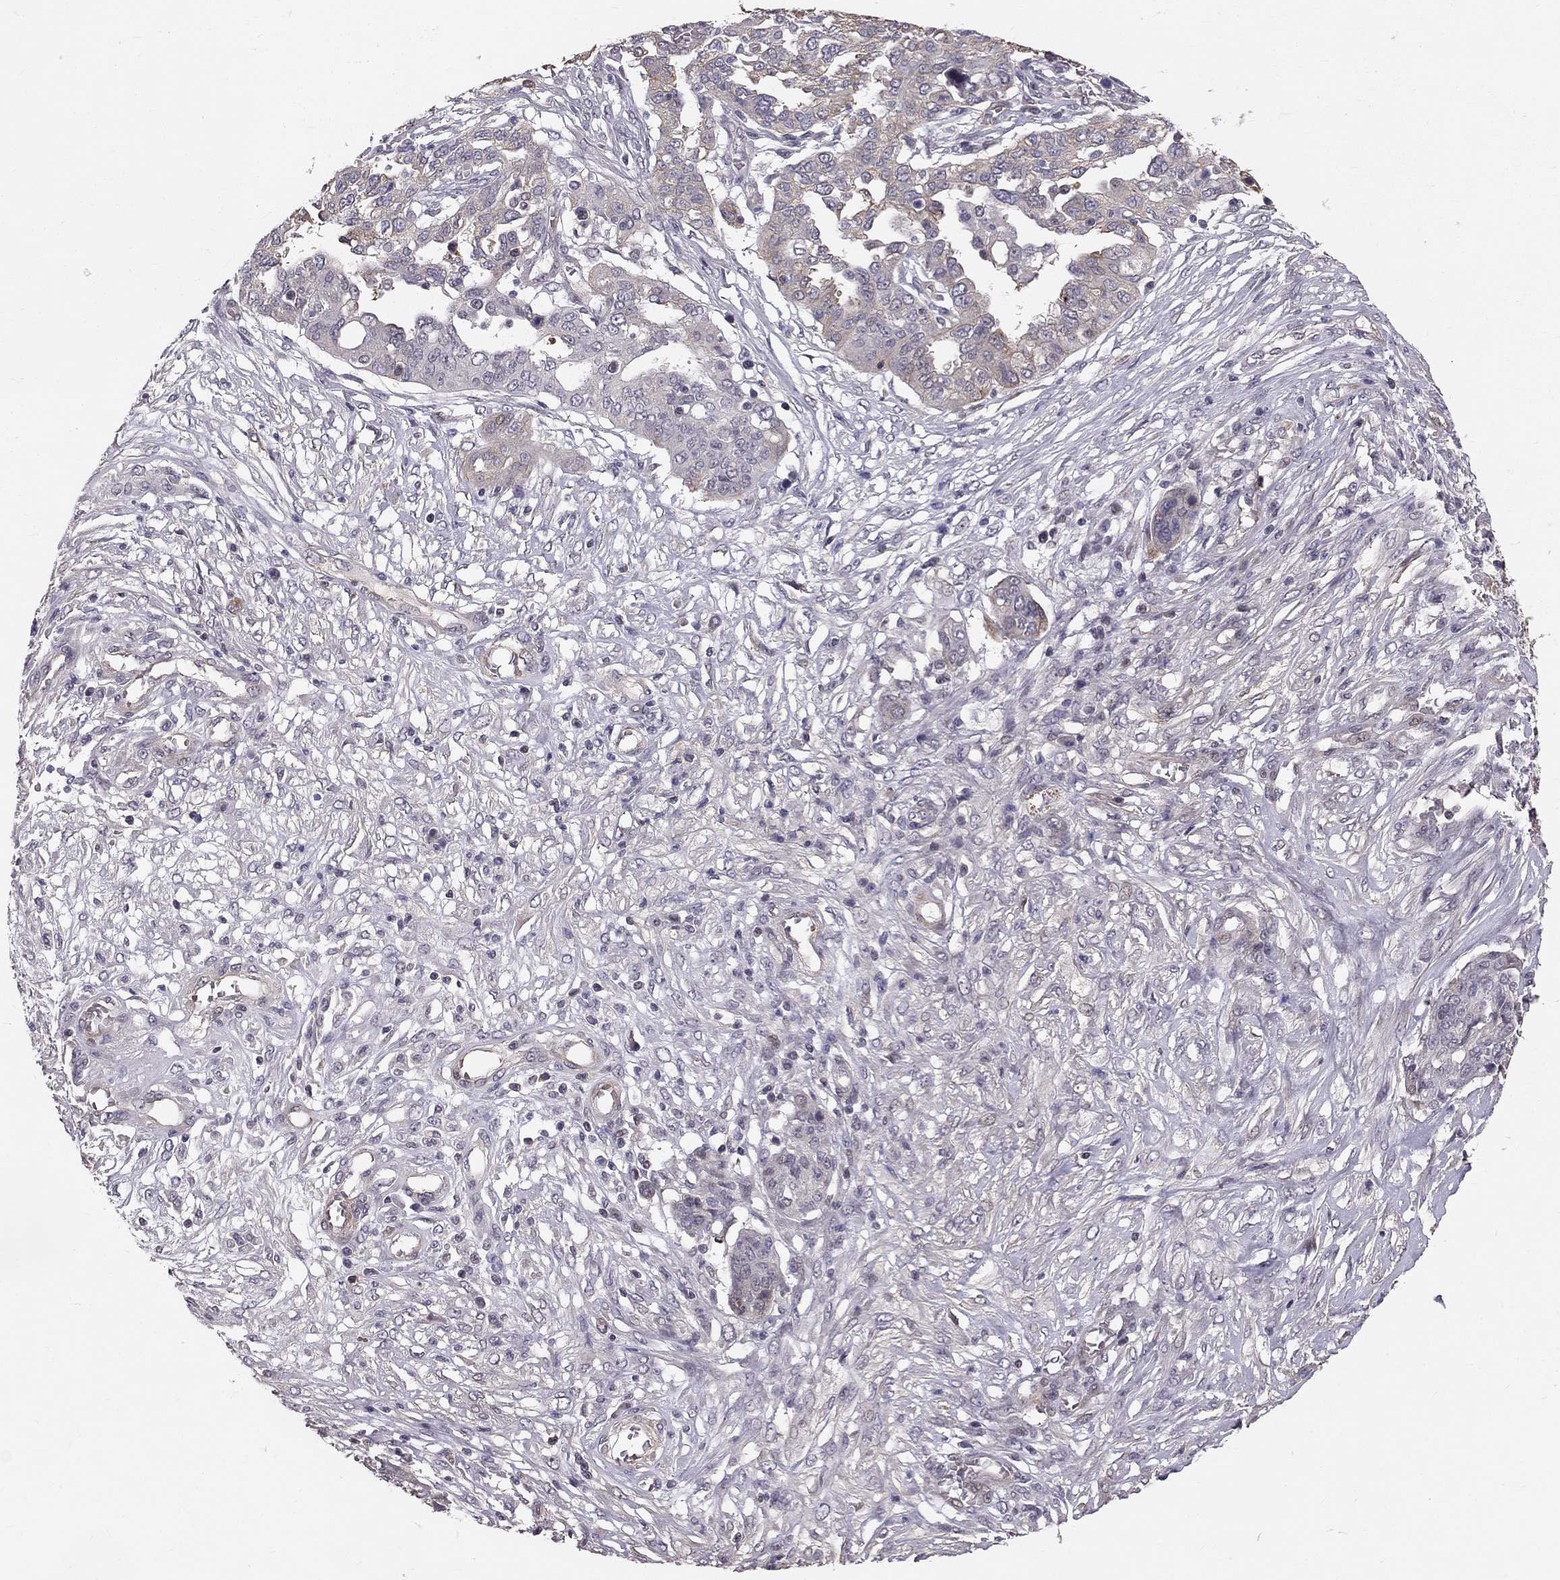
{"staining": {"intensity": "weak", "quantity": "<25%", "location": "cytoplasmic/membranous"}, "tissue": "ovarian cancer", "cell_type": "Tumor cells", "image_type": "cancer", "snomed": [{"axis": "morphology", "description": "Cystadenocarcinoma, serous, NOS"}, {"axis": "topography", "description": "Ovary"}], "caption": "This is an immunohistochemistry (IHC) micrograph of ovarian serous cystadenocarcinoma. There is no staining in tumor cells.", "gene": "GJB4", "patient": {"sex": "female", "age": 67}}